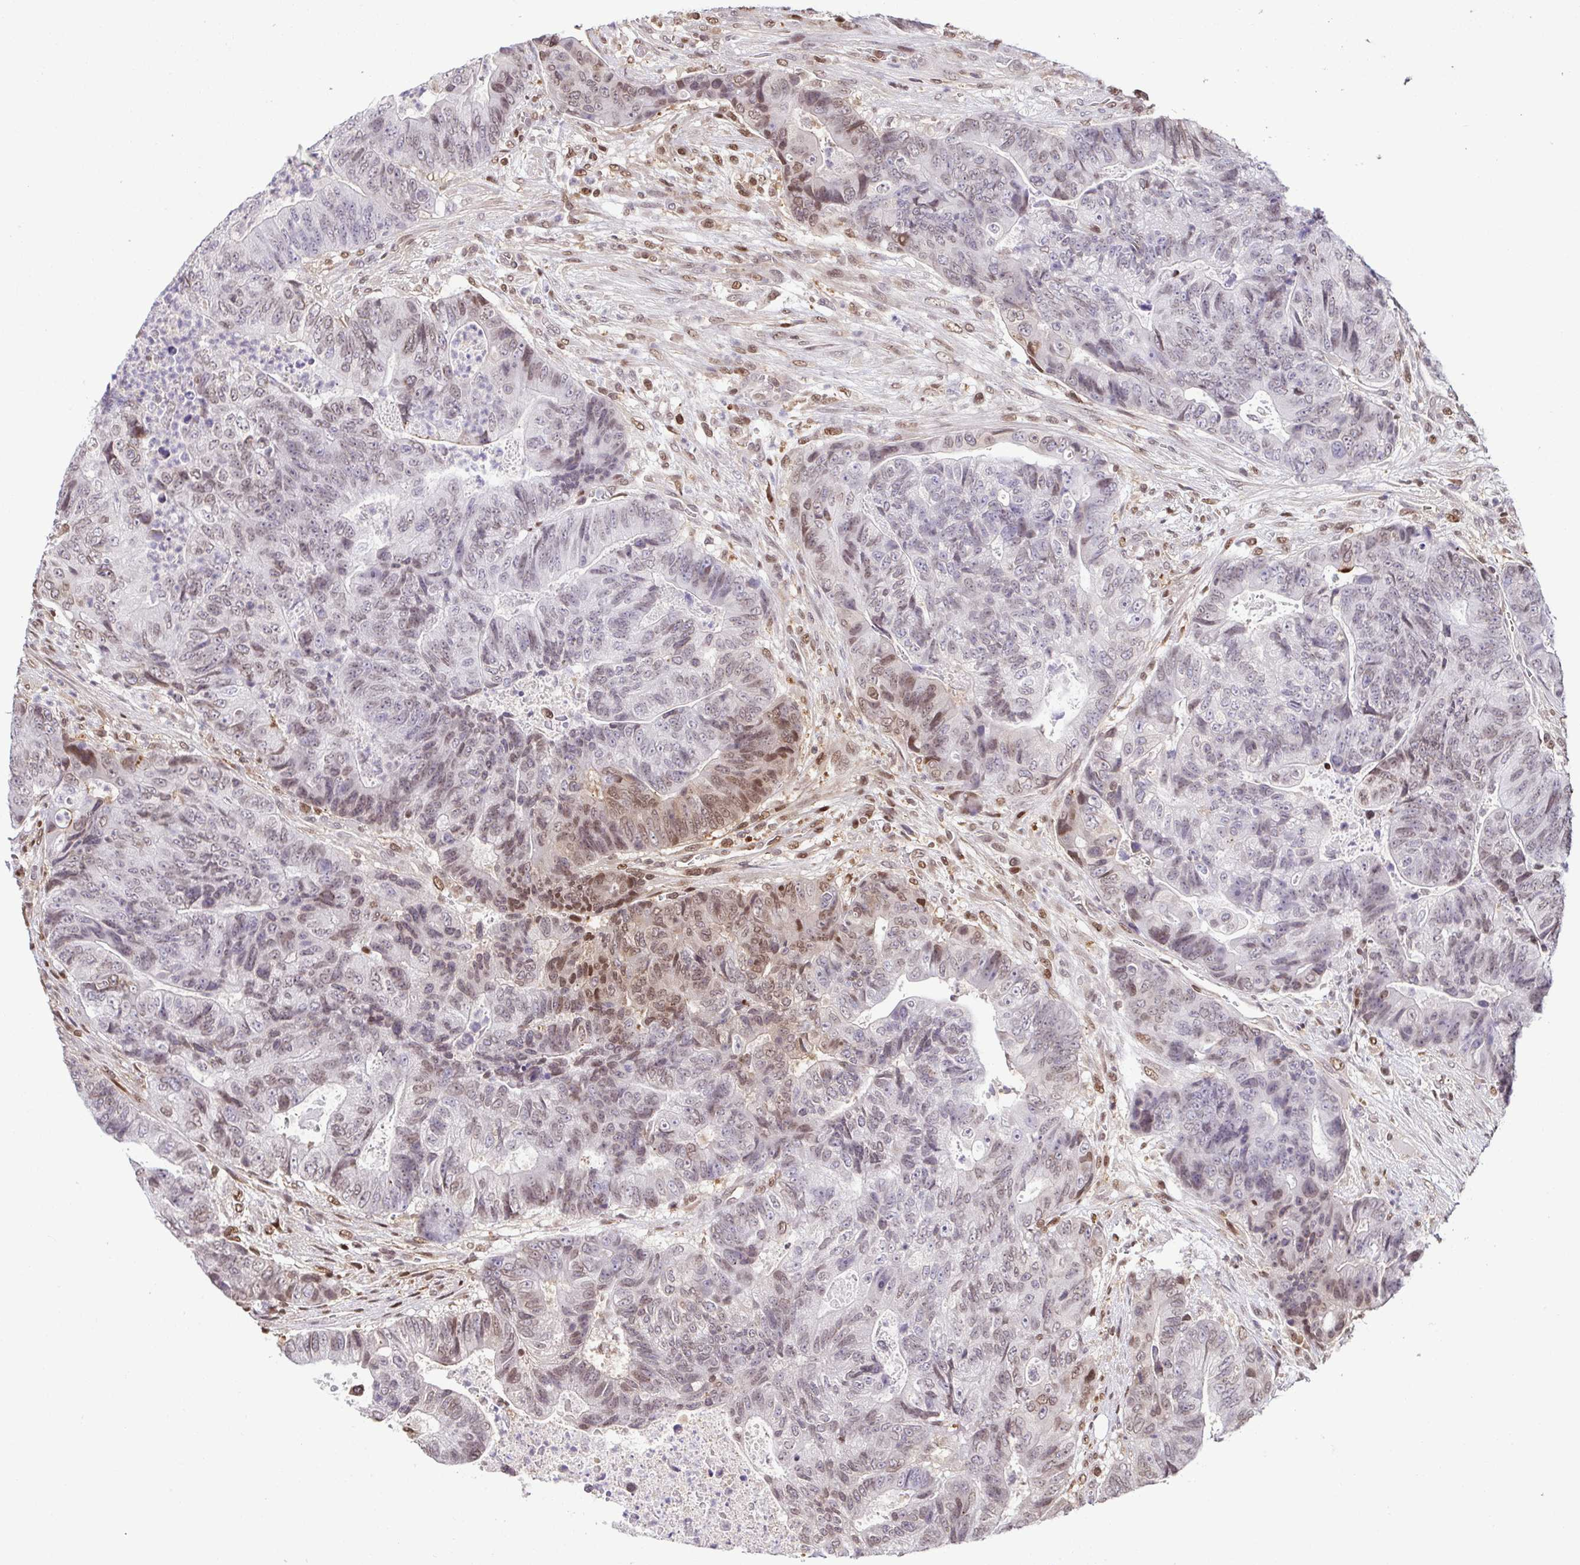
{"staining": {"intensity": "weak", "quantity": "25%-75%", "location": "nuclear"}, "tissue": "colorectal cancer", "cell_type": "Tumor cells", "image_type": "cancer", "snomed": [{"axis": "morphology", "description": "Normal tissue, NOS"}, {"axis": "morphology", "description": "Adenocarcinoma, NOS"}, {"axis": "topography", "description": "Colon"}], "caption": "Colorectal adenocarcinoma stained with a brown dye exhibits weak nuclear positive positivity in approximately 25%-75% of tumor cells.", "gene": "PSMB9", "patient": {"sex": "female", "age": 48}}